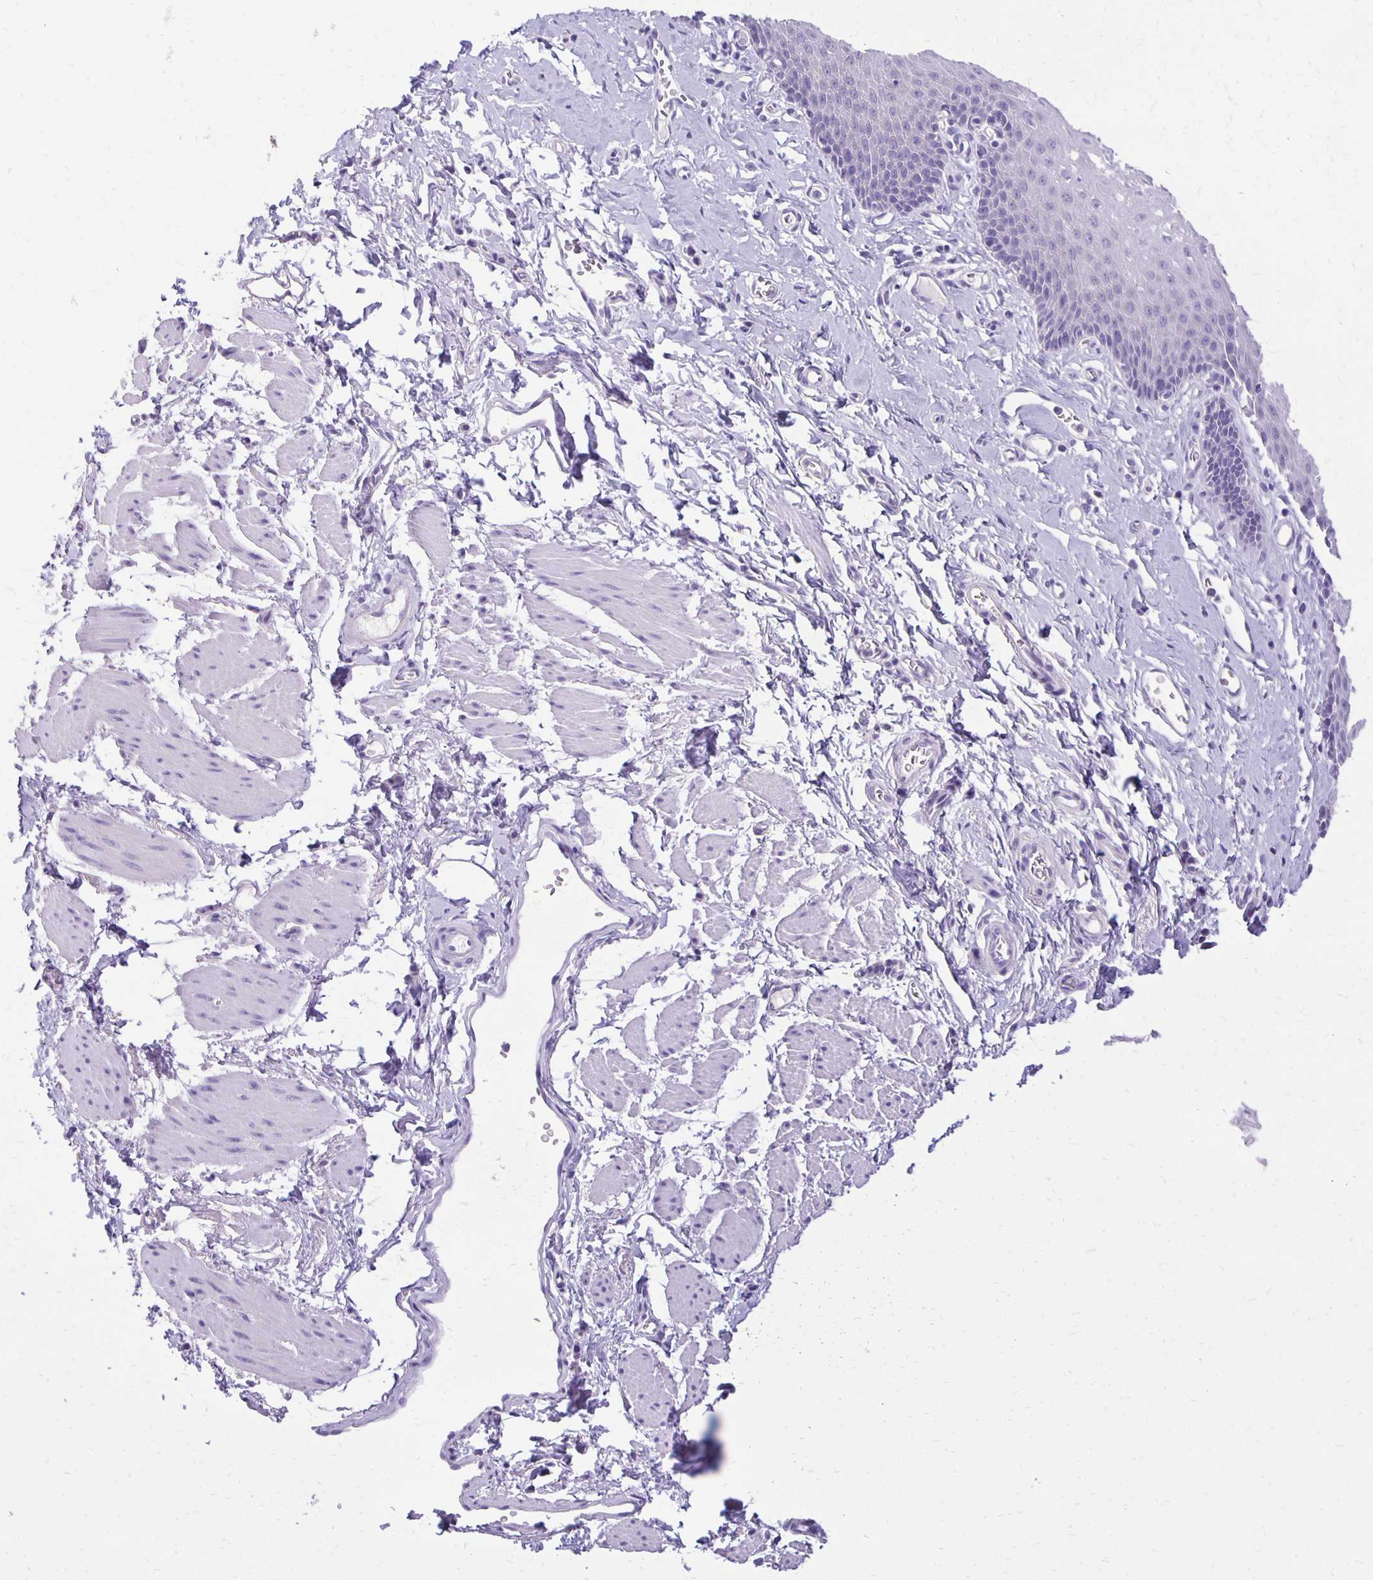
{"staining": {"intensity": "negative", "quantity": "none", "location": "none"}, "tissue": "esophagus", "cell_type": "Squamous epithelial cells", "image_type": "normal", "snomed": [{"axis": "morphology", "description": "Normal tissue, NOS"}, {"axis": "topography", "description": "Esophagus"}], "caption": "The photomicrograph reveals no significant positivity in squamous epithelial cells of esophagus. (DAB immunohistochemistry (IHC) visualized using brightfield microscopy, high magnification).", "gene": "ANKRD45", "patient": {"sex": "male", "age": 70}}